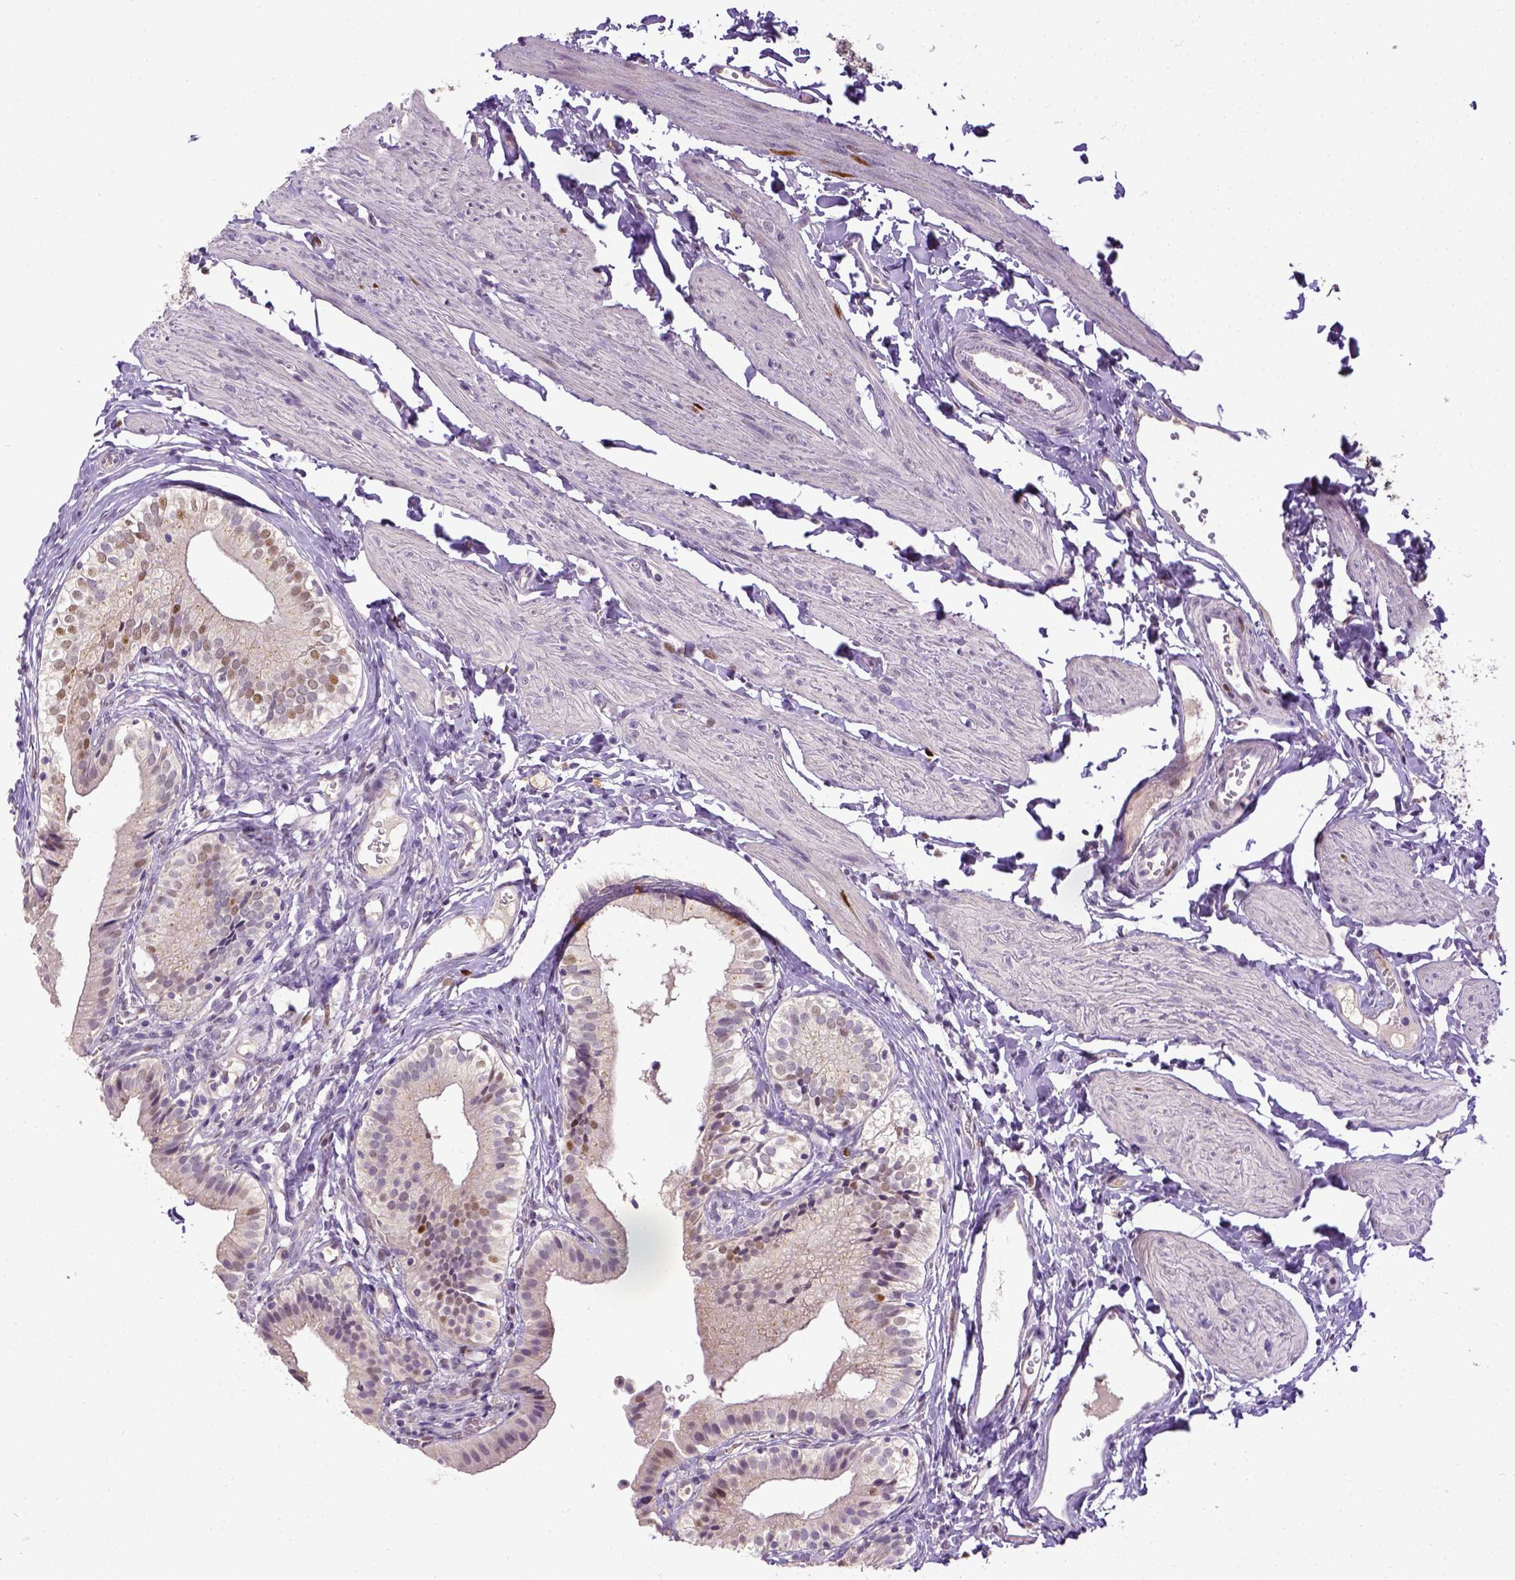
{"staining": {"intensity": "moderate", "quantity": "<25%", "location": "nuclear"}, "tissue": "gallbladder", "cell_type": "Glandular cells", "image_type": "normal", "snomed": [{"axis": "morphology", "description": "Normal tissue, NOS"}, {"axis": "topography", "description": "Gallbladder"}], "caption": "Immunohistochemistry (IHC) photomicrograph of benign human gallbladder stained for a protein (brown), which displays low levels of moderate nuclear expression in approximately <25% of glandular cells.", "gene": "CDKN1A", "patient": {"sex": "female", "age": 47}}